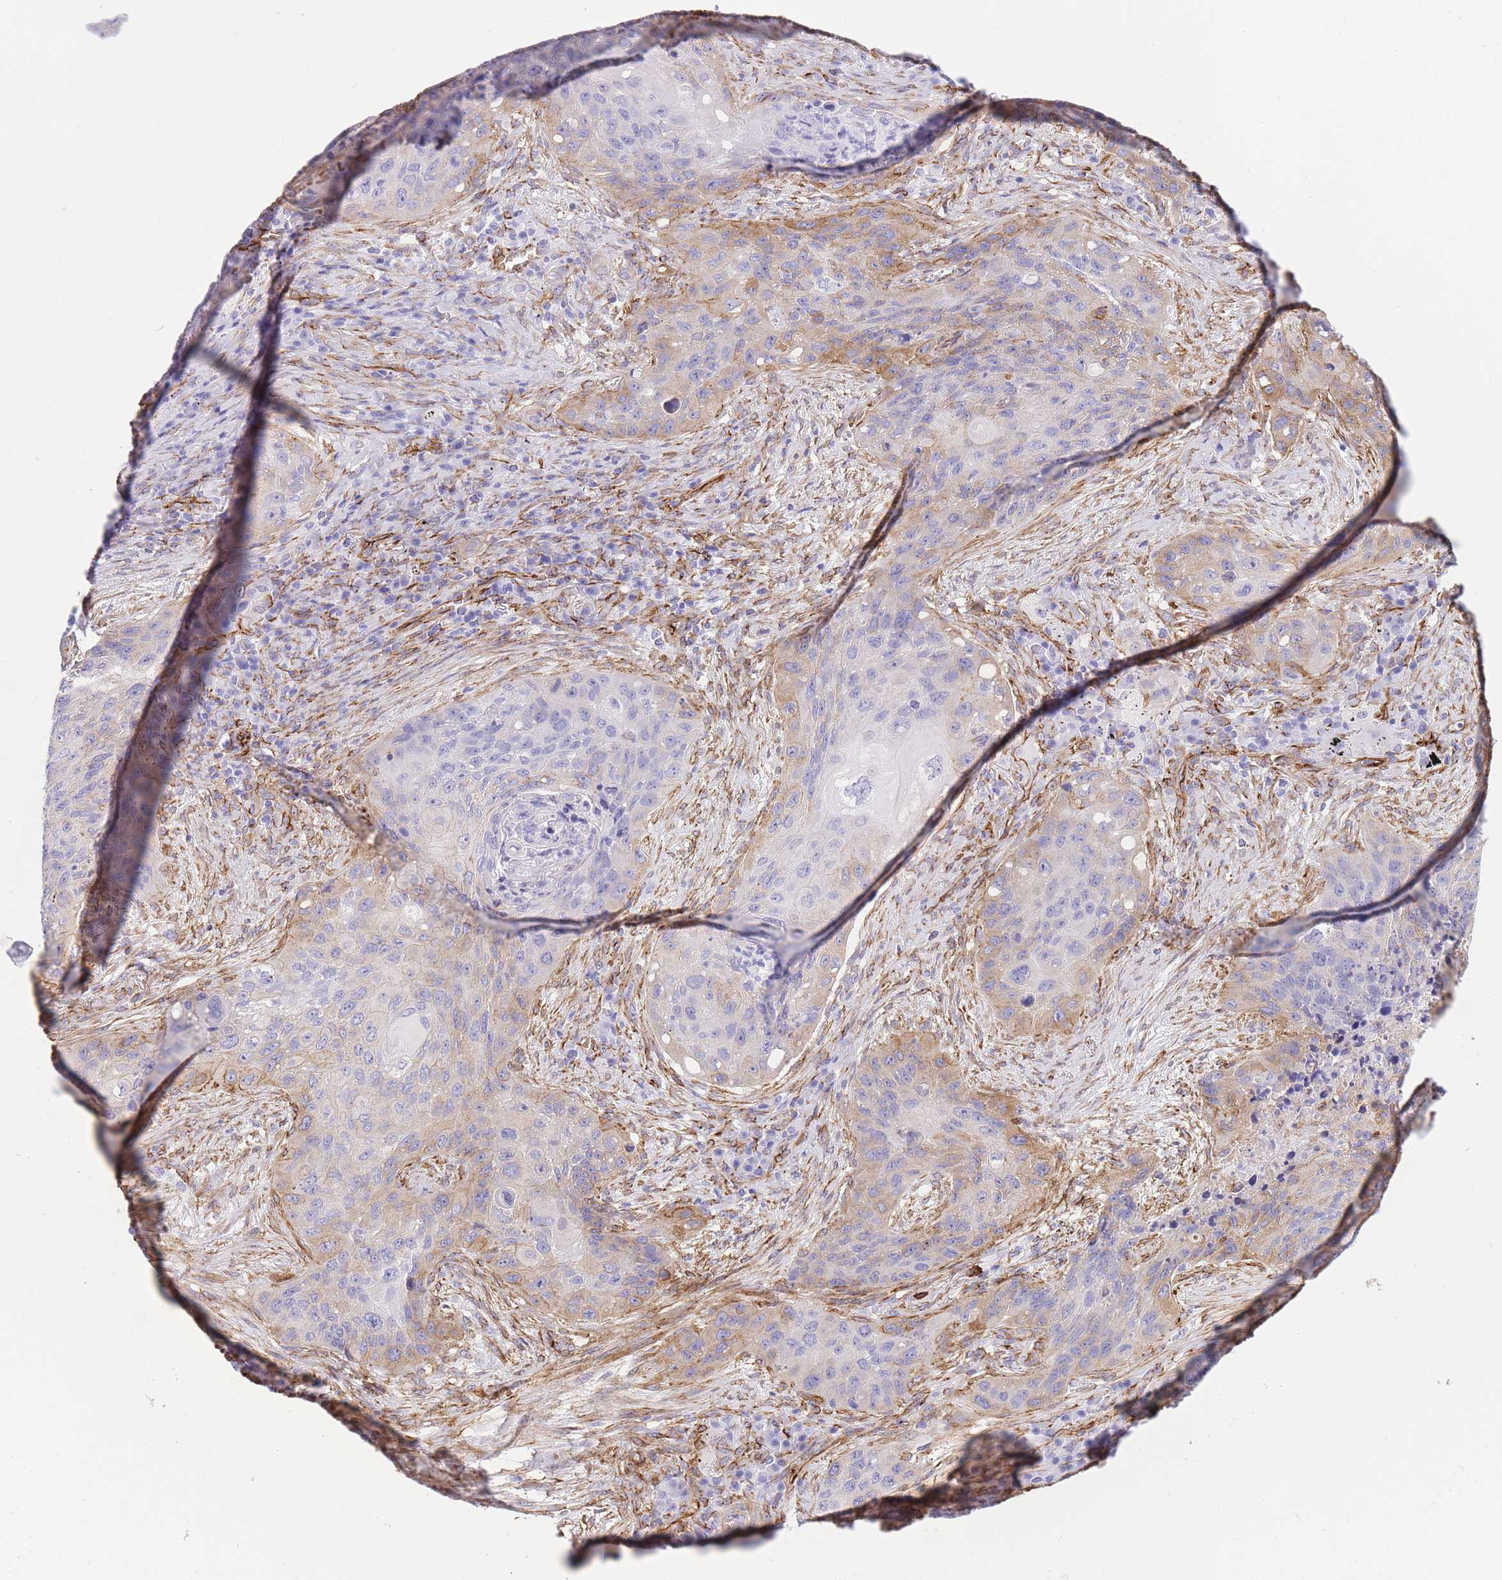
{"staining": {"intensity": "moderate", "quantity": "<25%", "location": "cytoplasmic/membranous"}, "tissue": "lung cancer", "cell_type": "Tumor cells", "image_type": "cancer", "snomed": [{"axis": "morphology", "description": "Squamous cell carcinoma, NOS"}, {"axis": "topography", "description": "Lung"}], "caption": "Moderate cytoplasmic/membranous expression for a protein is identified in about <25% of tumor cells of lung cancer using immunohistochemistry.", "gene": "CAVIN1", "patient": {"sex": "female", "age": 63}}